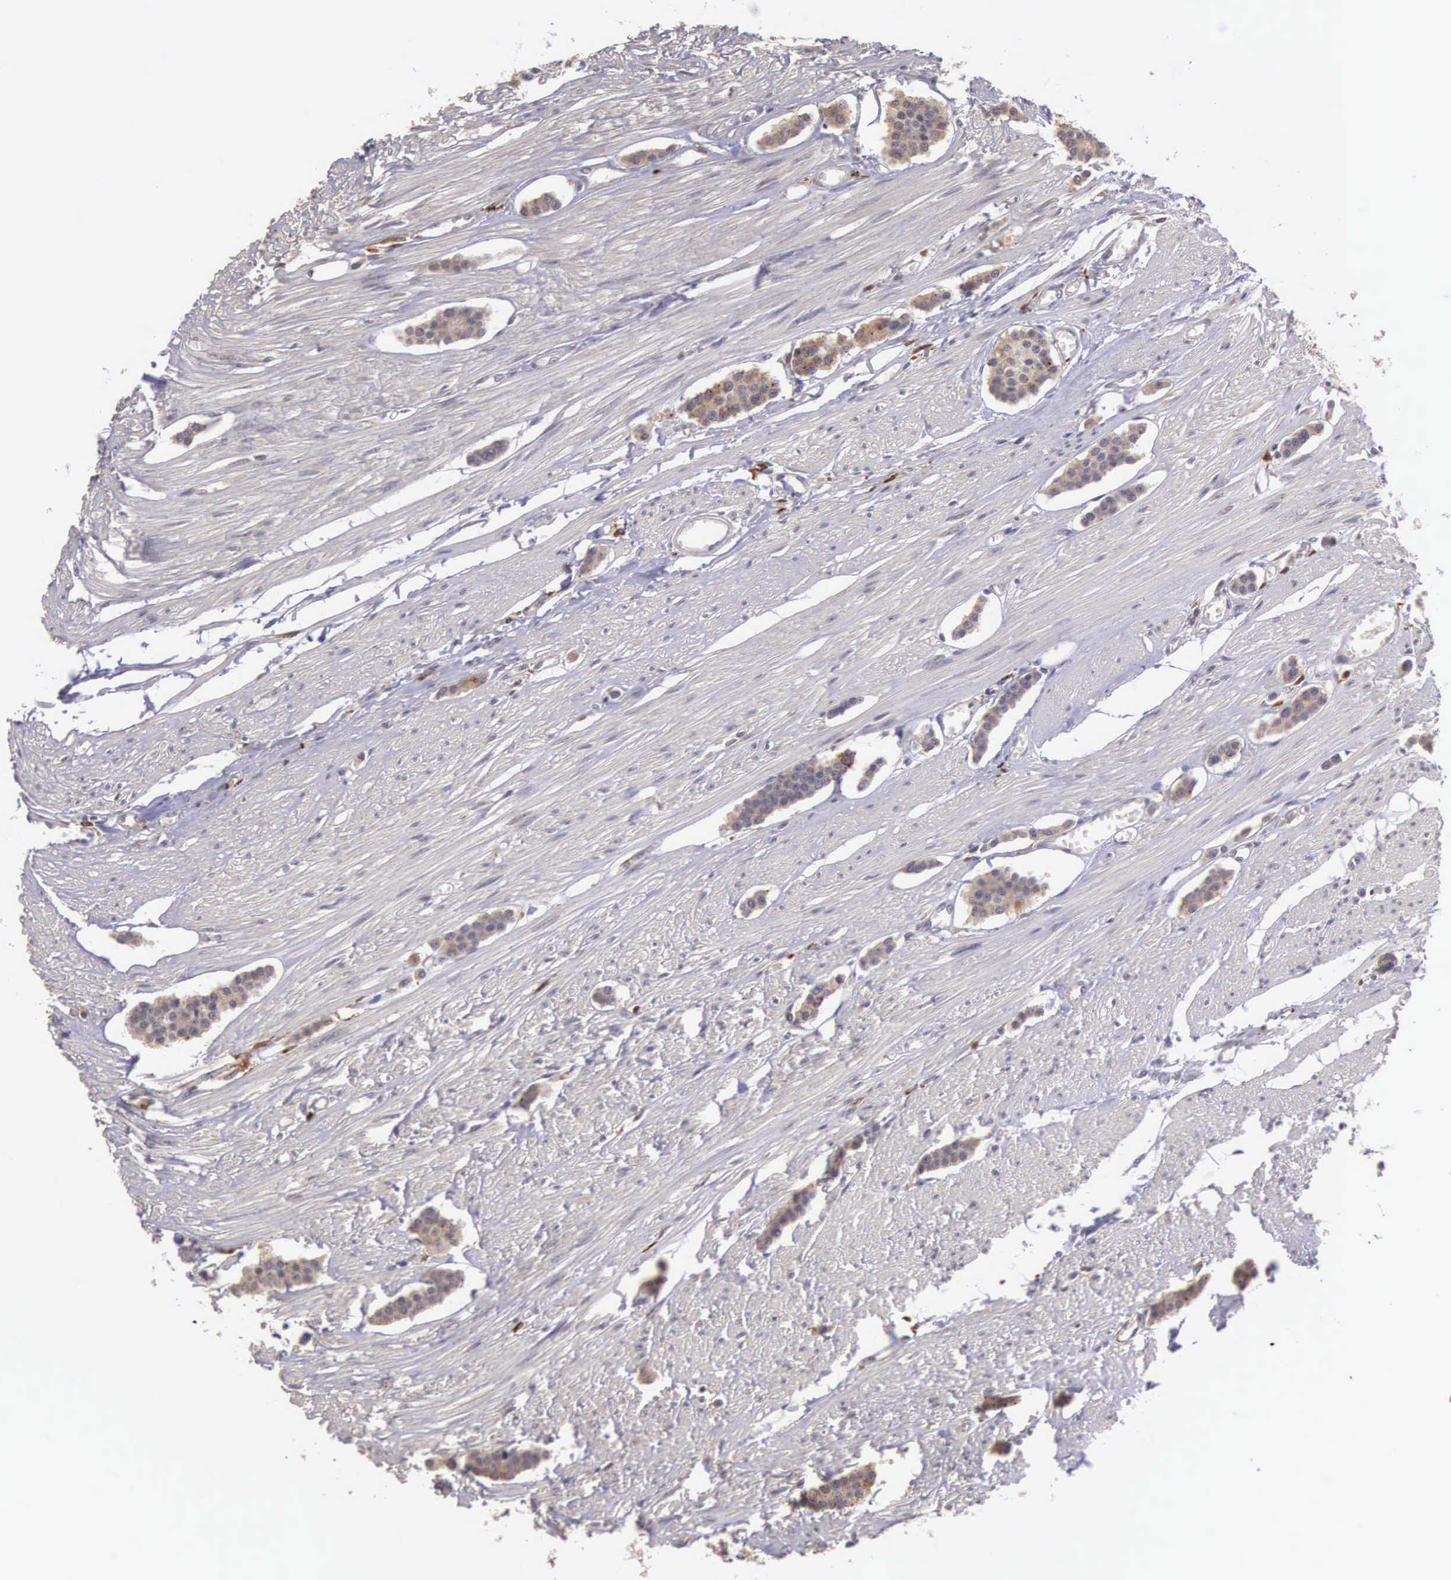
{"staining": {"intensity": "weak", "quantity": ">75%", "location": "cytoplasmic/membranous"}, "tissue": "carcinoid", "cell_type": "Tumor cells", "image_type": "cancer", "snomed": [{"axis": "morphology", "description": "Carcinoid, malignant, NOS"}, {"axis": "topography", "description": "Small intestine"}], "caption": "Brown immunohistochemical staining in human carcinoid reveals weak cytoplasmic/membranous positivity in approximately >75% of tumor cells.", "gene": "CDC45", "patient": {"sex": "male", "age": 60}}